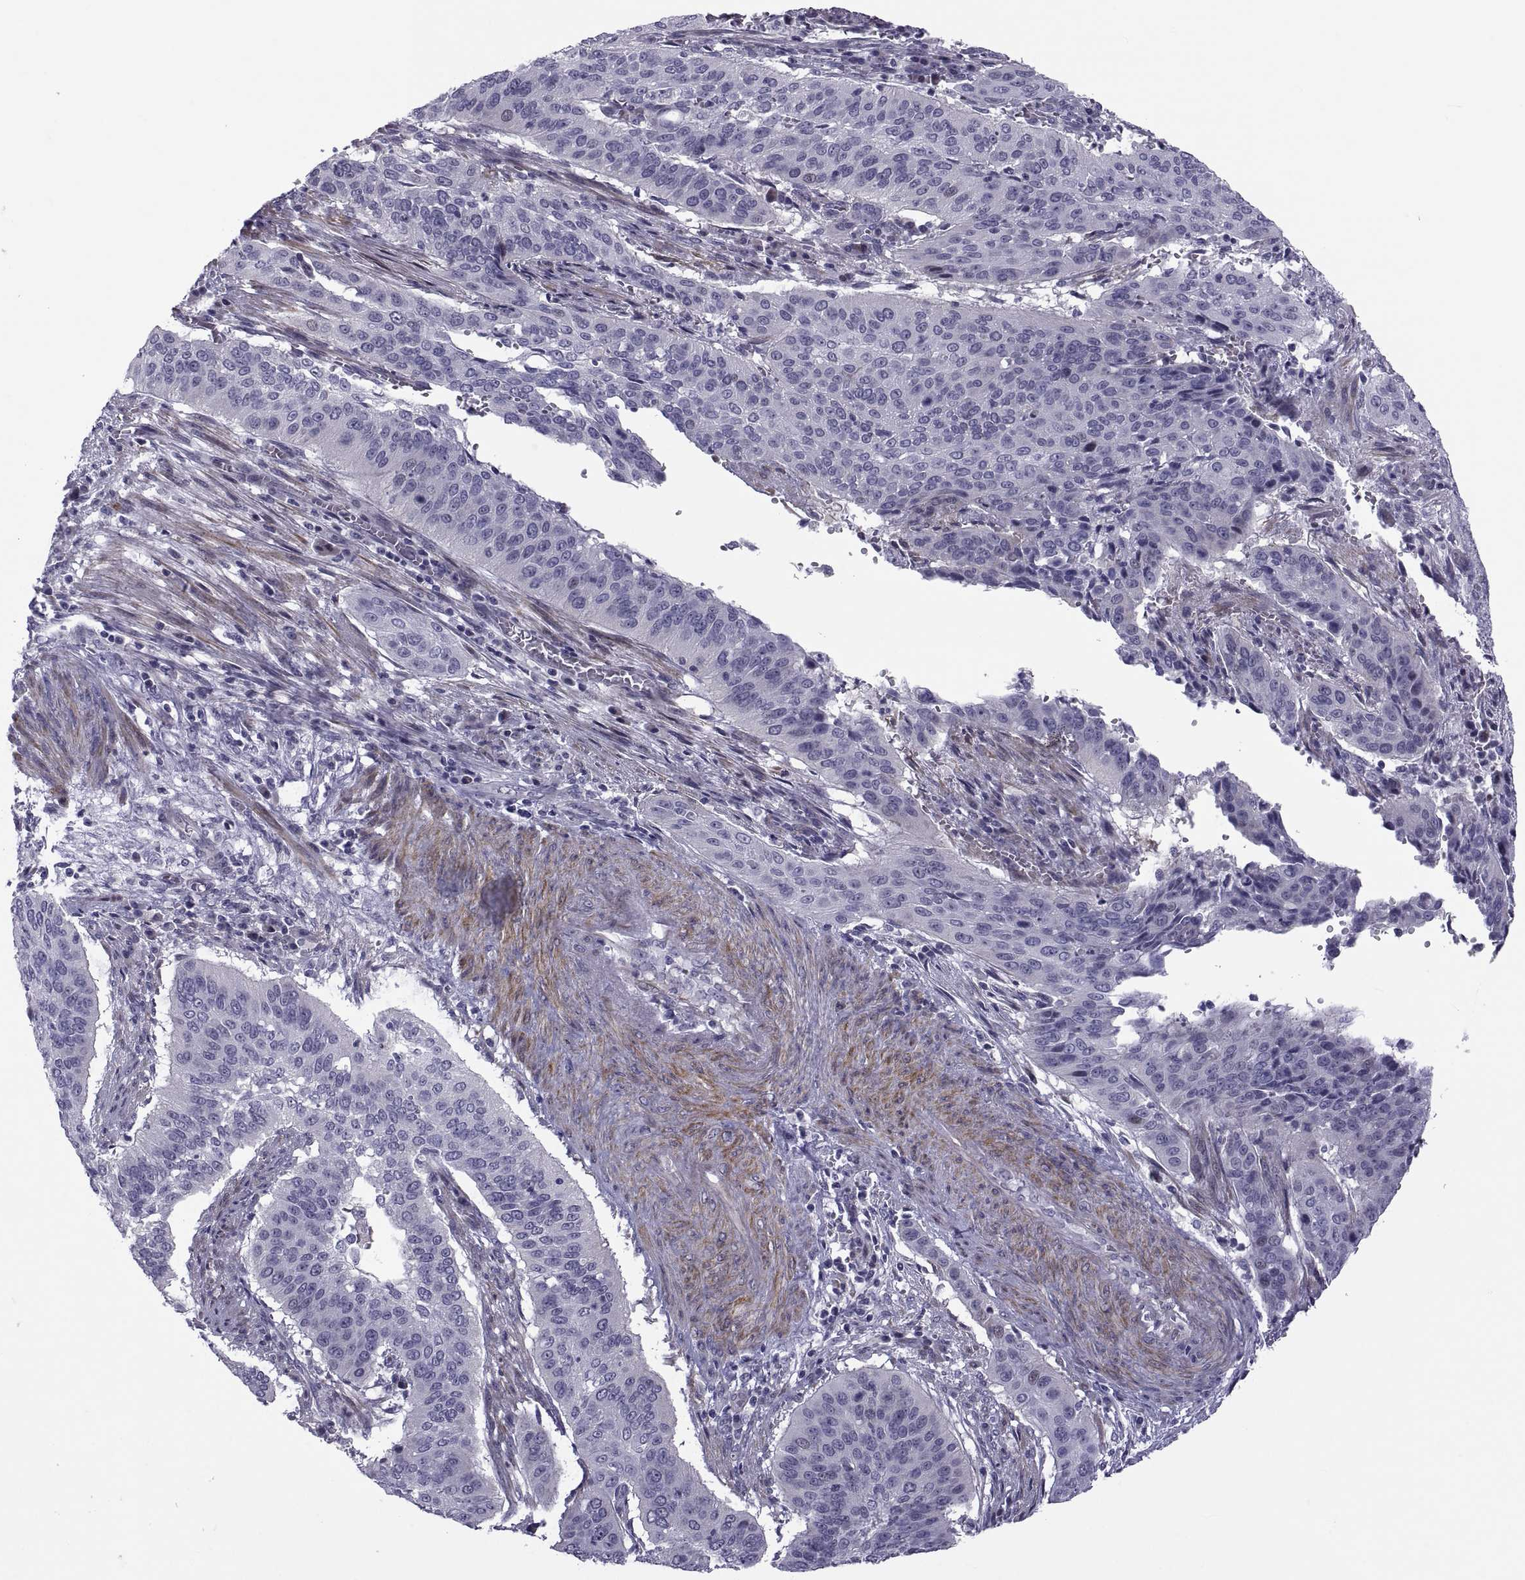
{"staining": {"intensity": "negative", "quantity": "none", "location": "none"}, "tissue": "cervical cancer", "cell_type": "Tumor cells", "image_type": "cancer", "snomed": [{"axis": "morphology", "description": "Squamous cell carcinoma, NOS"}, {"axis": "topography", "description": "Cervix"}], "caption": "Protein analysis of squamous cell carcinoma (cervical) displays no significant staining in tumor cells. Brightfield microscopy of immunohistochemistry (IHC) stained with DAB (brown) and hematoxylin (blue), captured at high magnification.", "gene": "TMEM158", "patient": {"sex": "female", "age": 39}}